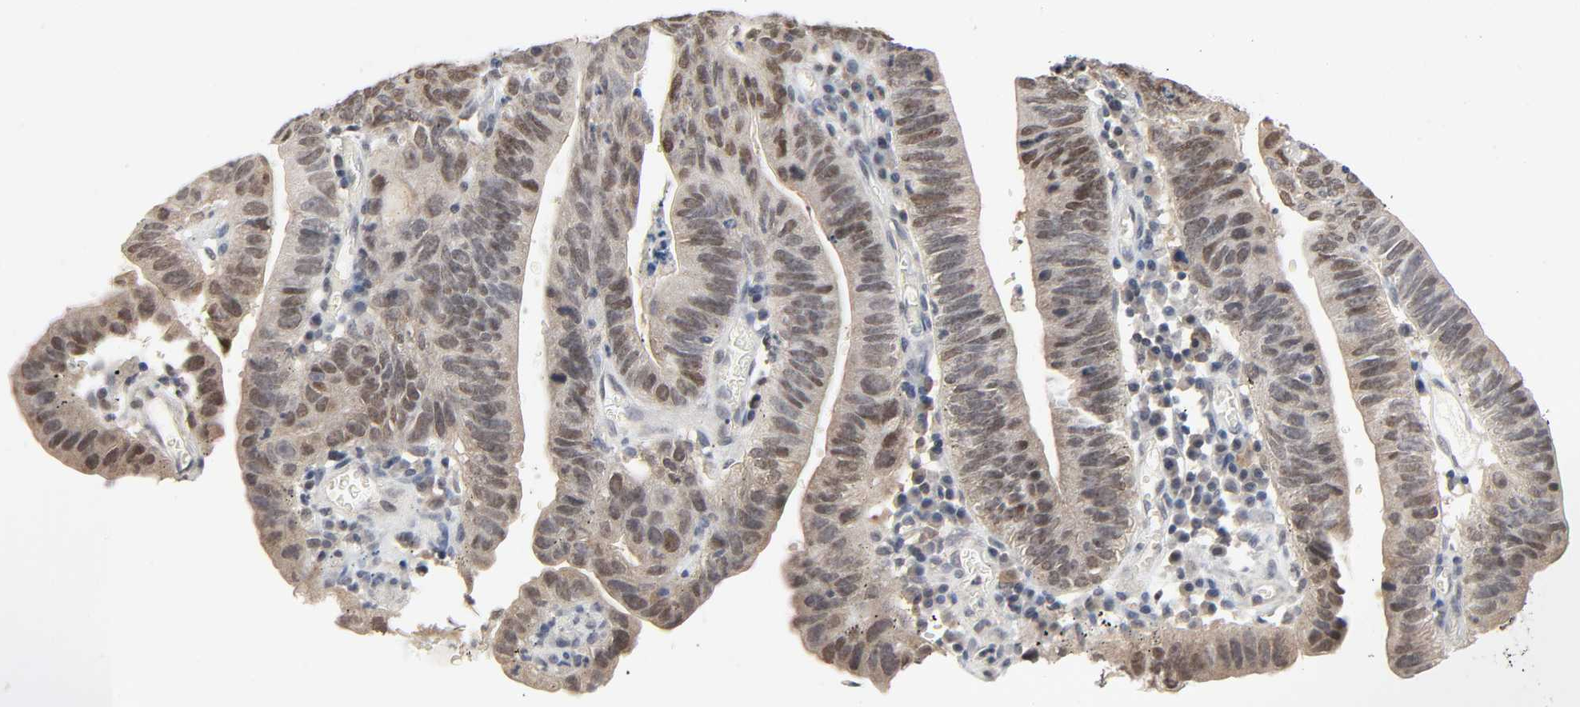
{"staining": {"intensity": "moderate", "quantity": ">75%", "location": "cytoplasmic/membranous,nuclear"}, "tissue": "stomach cancer", "cell_type": "Tumor cells", "image_type": "cancer", "snomed": [{"axis": "morphology", "description": "Adenocarcinoma, NOS"}, {"axis": "topography", "description": "Stomach"}], "caption": "A brown stain shows moderate cytoplasmic/membranous and nuclear positivity of a protein in human adenocarcinoma (stomach) tumor cells.", "gene": "MAPKAPK5", "patient": {"sex": "male", "age": 59}}